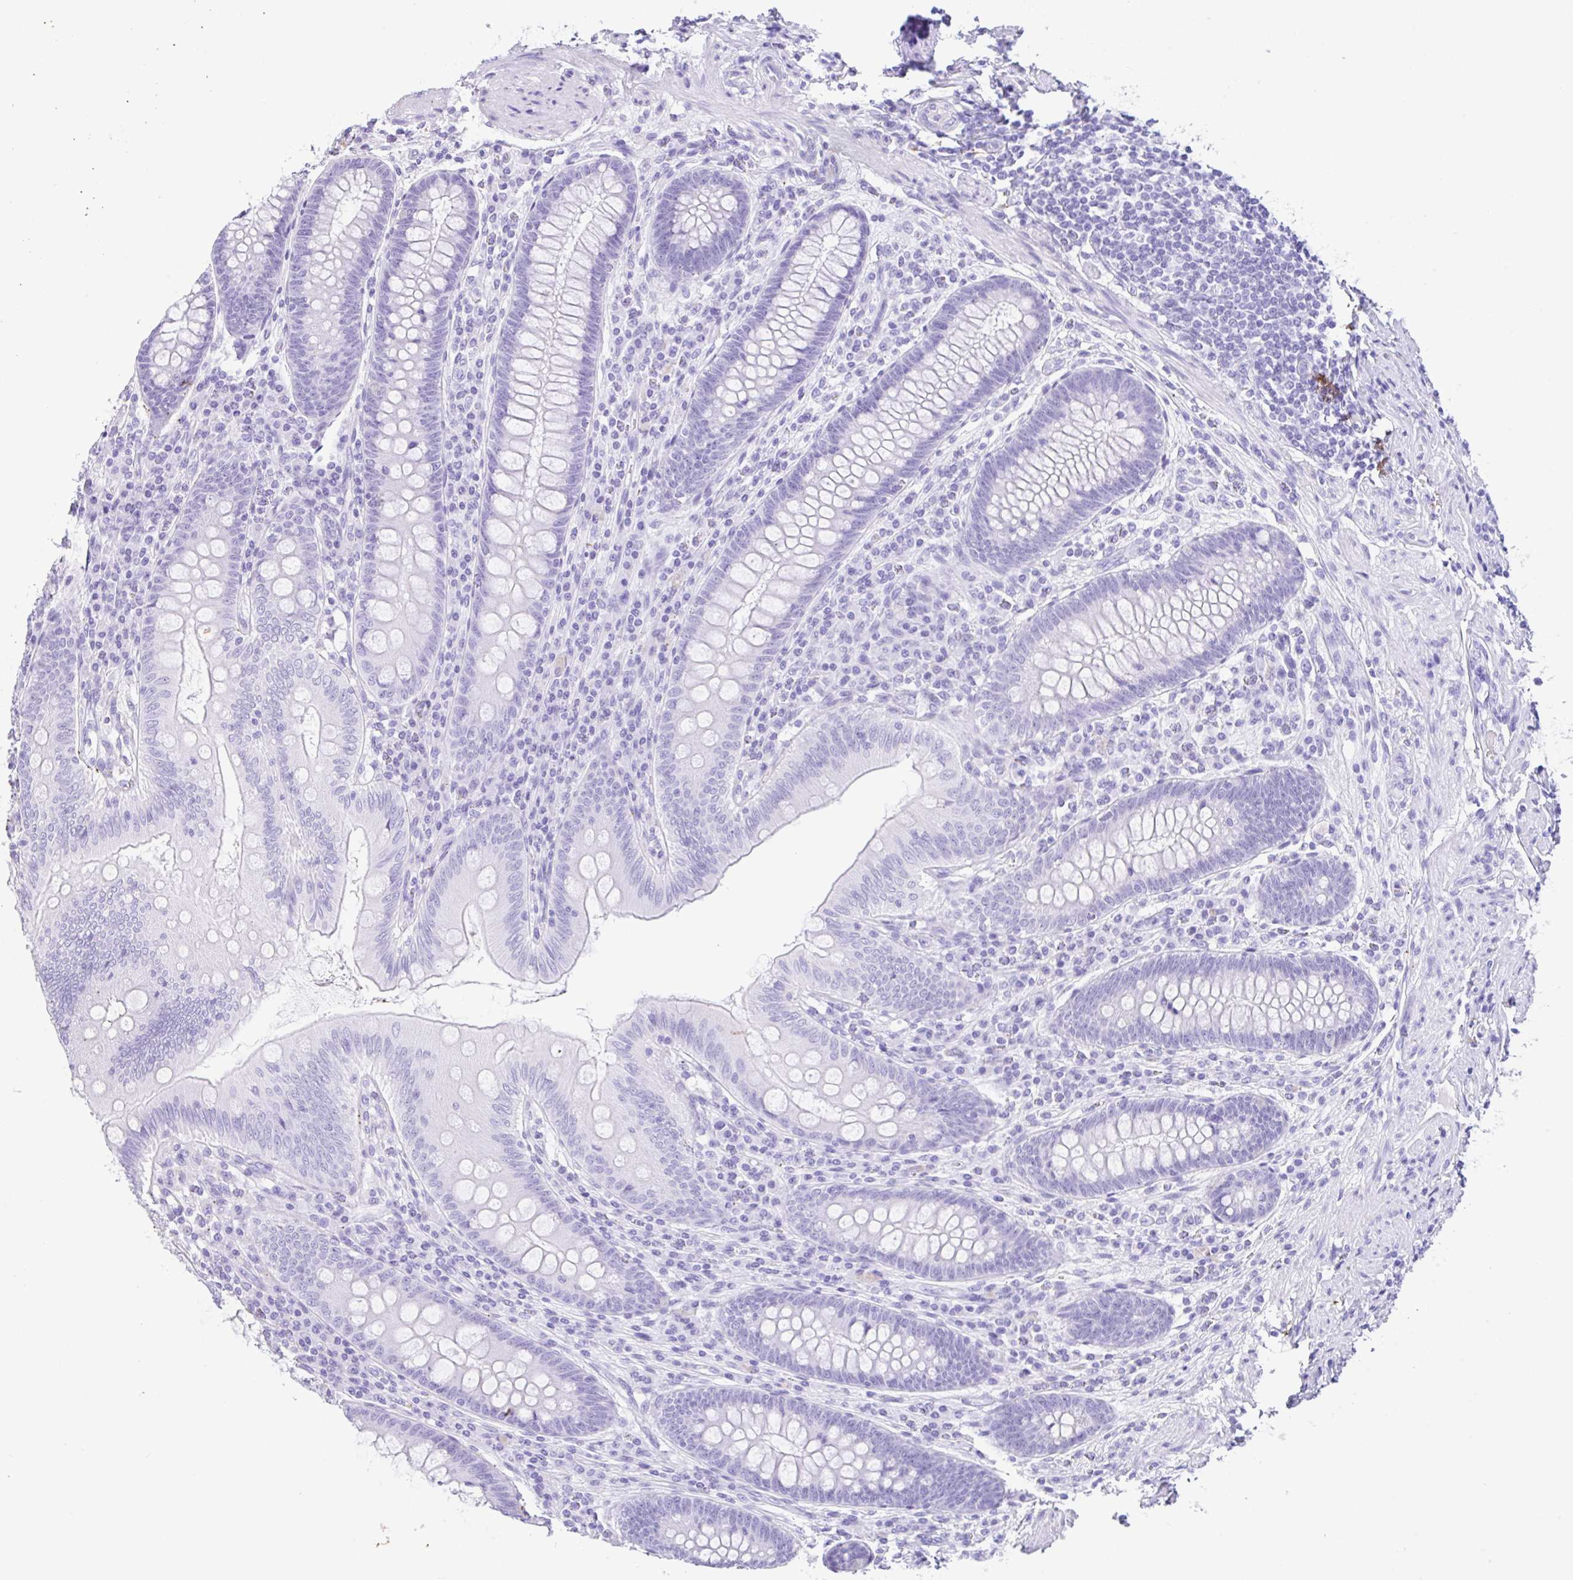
{"staining": {"intensity": "negative", "quantity": "none", "location": "none"}, "tissue": "appendix", "cell_type": "Glandular cells", "image_type": "normal", "snomed": [{"axis": "morphology", "description": "Normal tissue, NOS"}, {"axis": "topography", "description": "Appendix"}], "caption": "Normal appendix was stained to show a protein in brown. There is no significant expression in glandular cells. (DAB (3,3'-diaminobenzidine) immunohistochemistry (IHC) visualized using brightfield microscopy, high magnification).", "gene": "CPA1", "patient": {"sex": "male", "age": 71}}